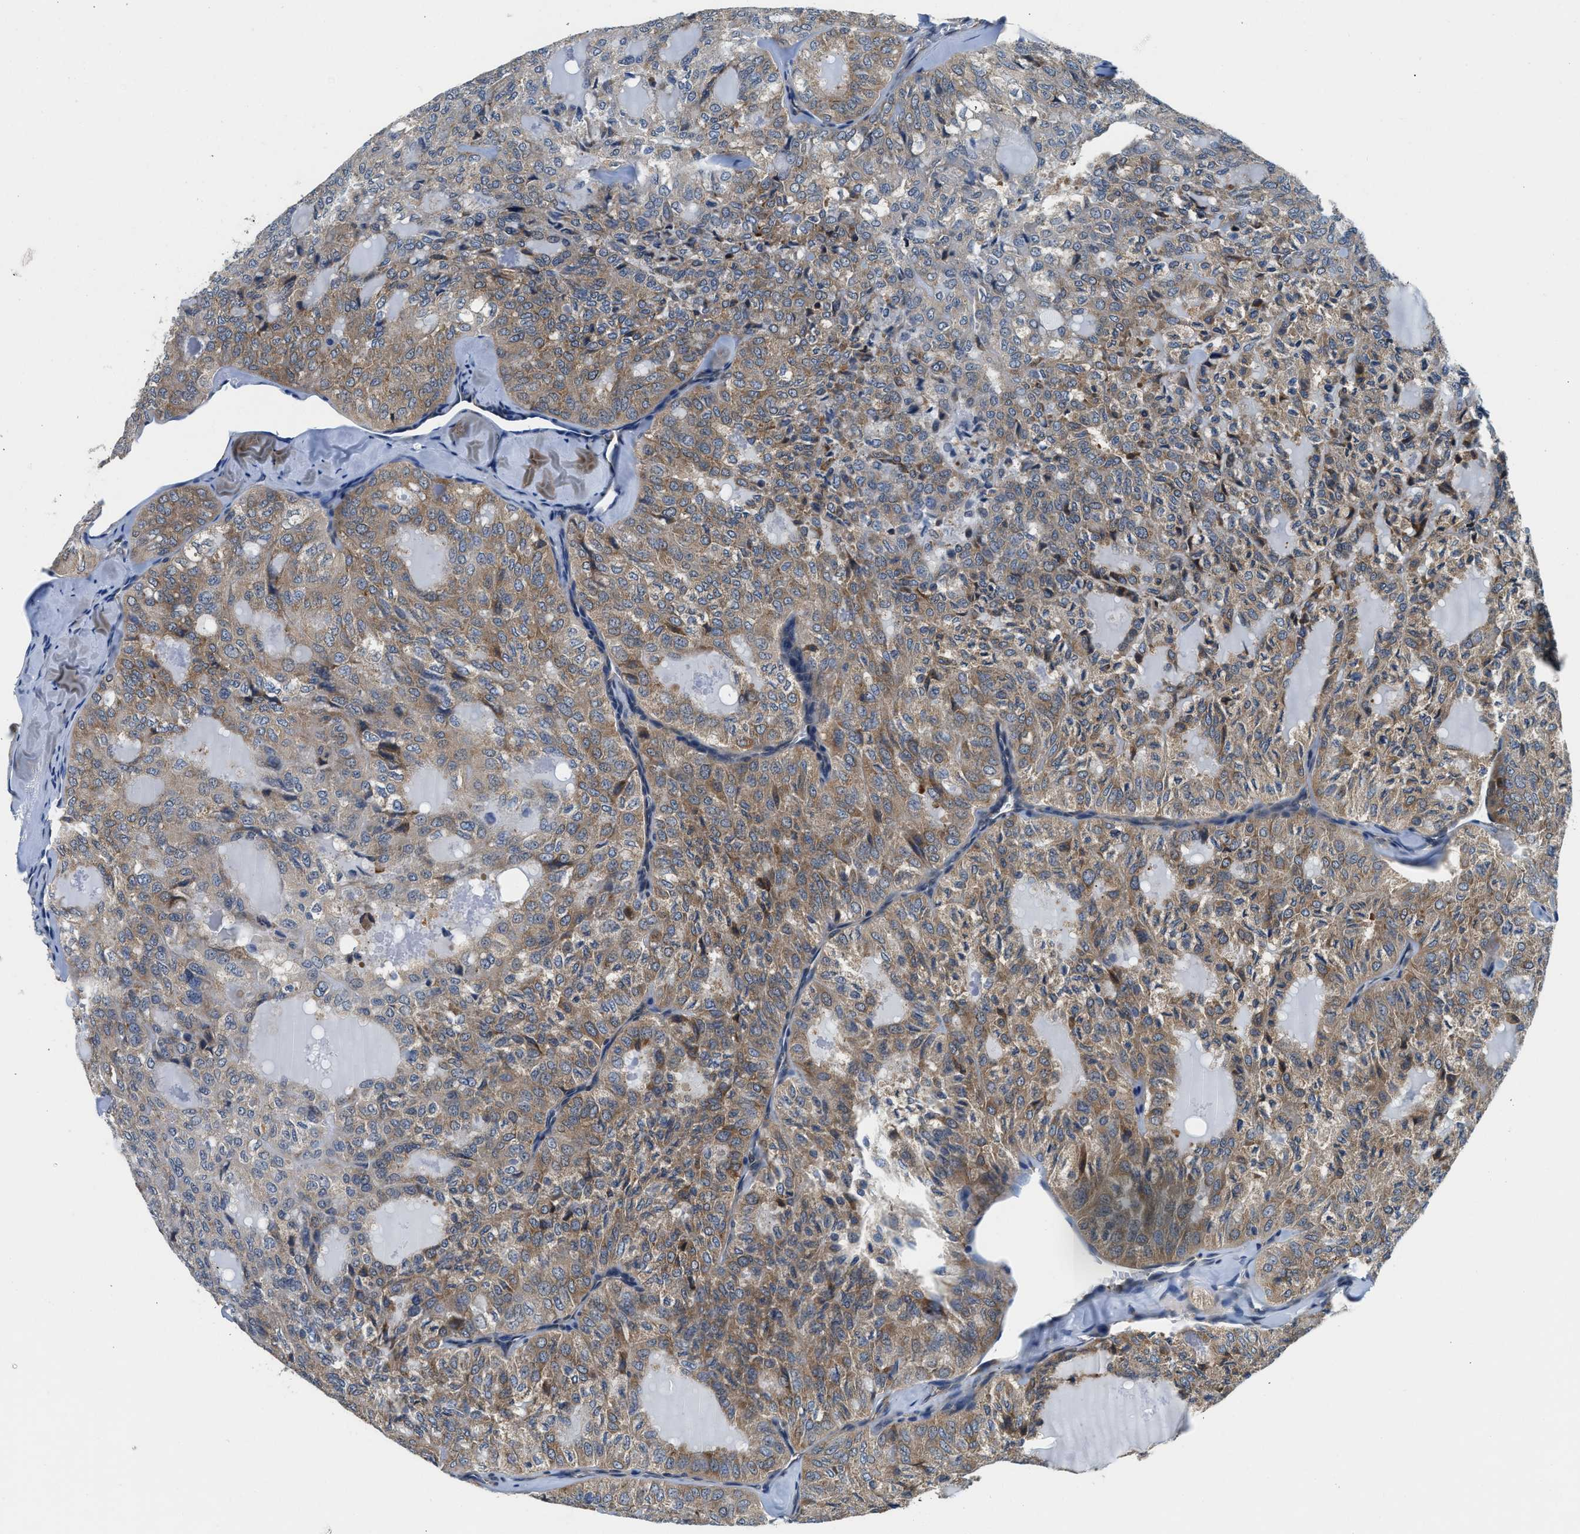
{"staining": {"intensity": "moderate", "quantity": ">75%", "location": "cytoplasmic/membranous"}, "tissue": "thyroid cancer", "cell_type": "Tumor cells", "image_type": "cancer", "snomed": [{"axis": "morphology", "description": "Follicular adenoma carcinoma, NOS"}, {"axis": "topography", "description": "Thyroid gland"}], "caption": "IHC staining of follicular adenoma carcinoma (thyroid), which reveals medium levels of moderate cytoplasmic/membranous expression in approximately >75% of tumor cells indicating moderate cytoplasmic/membranous protein positivity. The staining was performed using DAB (brown) for protein detection and nuclei were counterstained in hematoxylin (blue).", "gene": "PA2G4", "patient": {"sex": "male", "age": 75}}